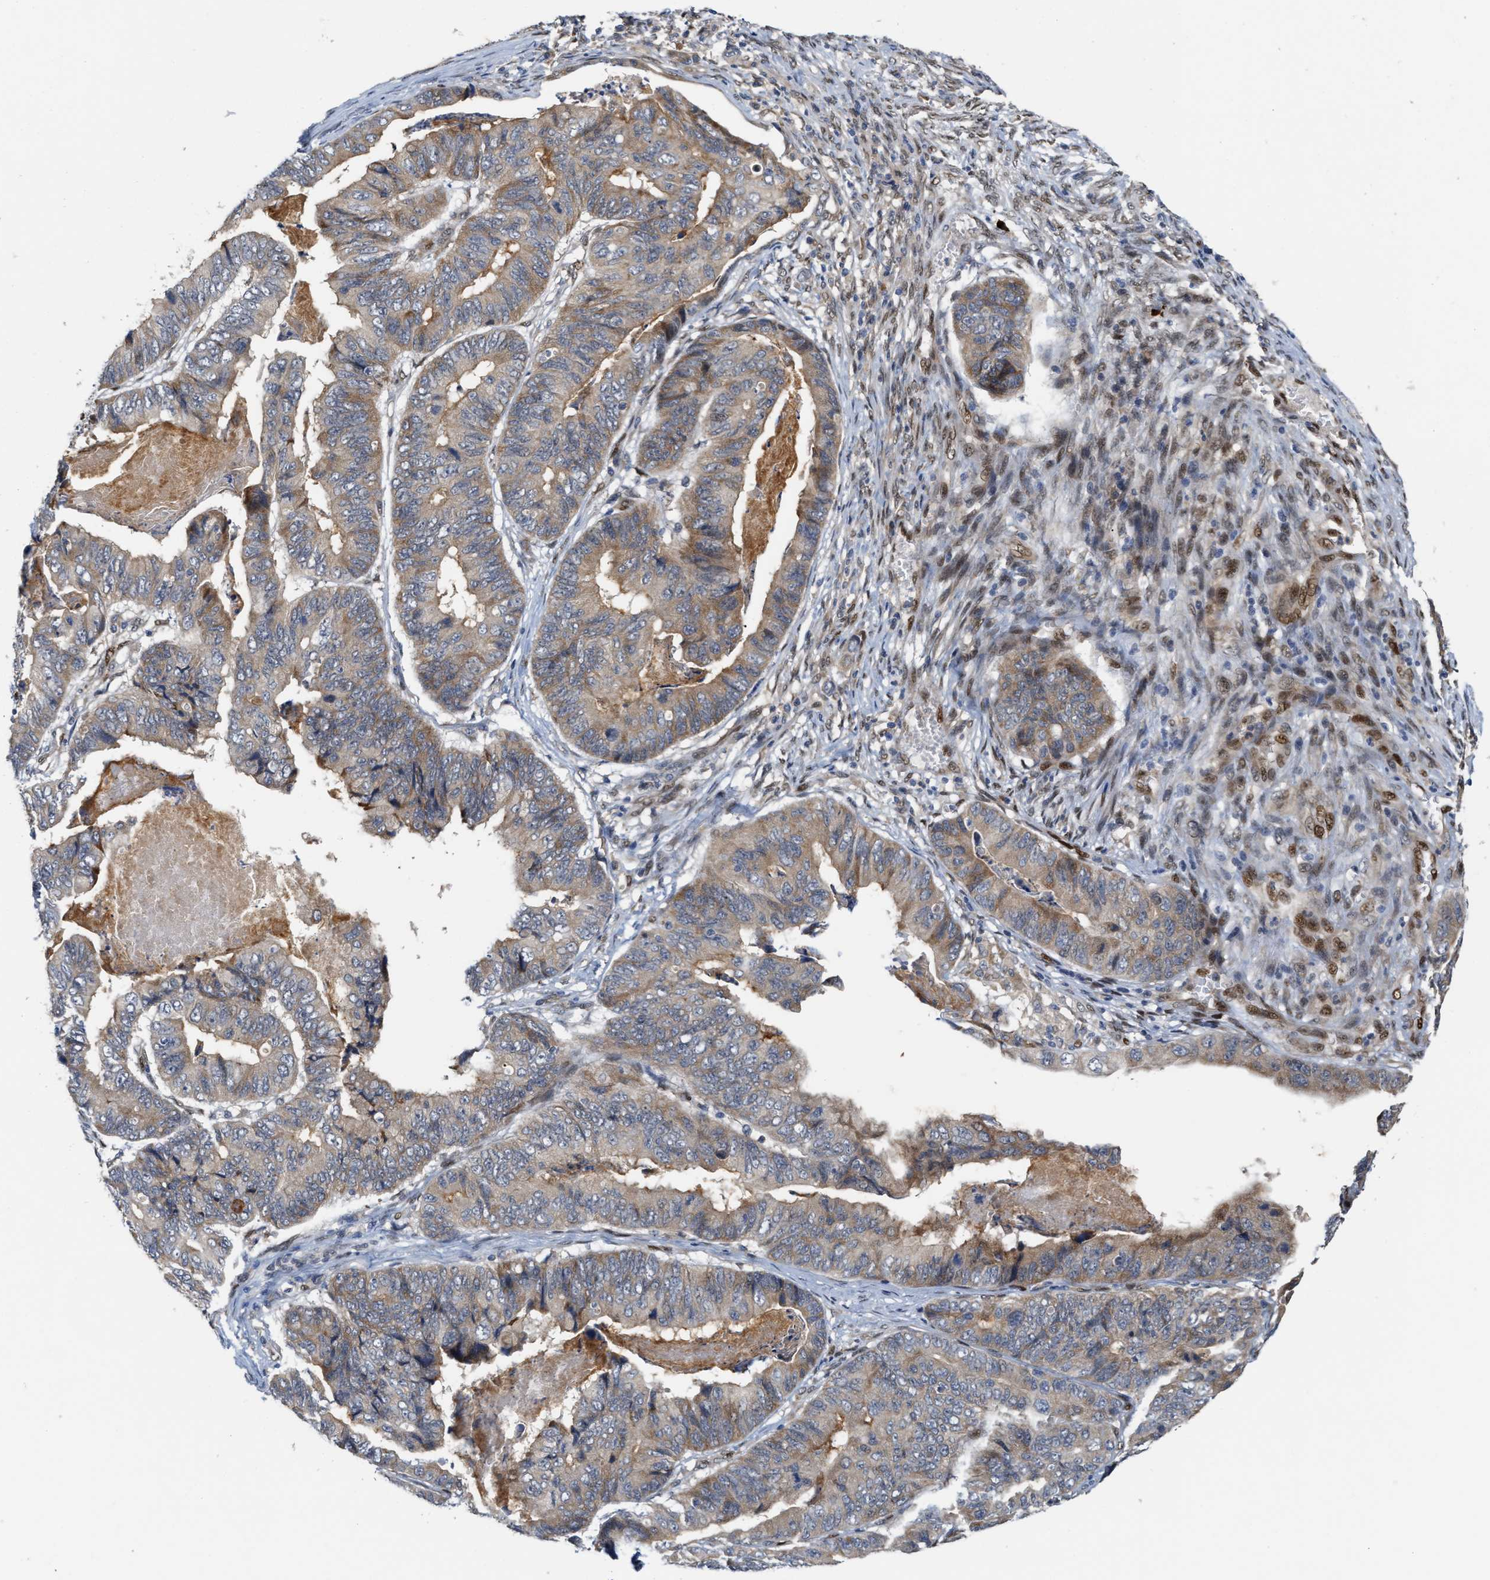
{"staining": {"intensity": "moderate", "quantity": "25%-75%", "location": "cytoplasmic/membranous"}, "tissue": "stomach cancer", "cell_type": "Tumor cells", "image_type": "cancer", "snomed": [{"axis": "morphology", "description": "Adenocarcinoma, NOS"}, {"axis": "topography", "description": "Stomach, lower"}], "caption": "A photomicrograph showing moderate cytoplasmic/membranous positivity in about 25%-75% of tumor cells in stomach adenocarcinoma, as visualized by brown immunohistochemical staining.", "gene": "TCF4", "patient": {"sex": "male", "age": 77}}